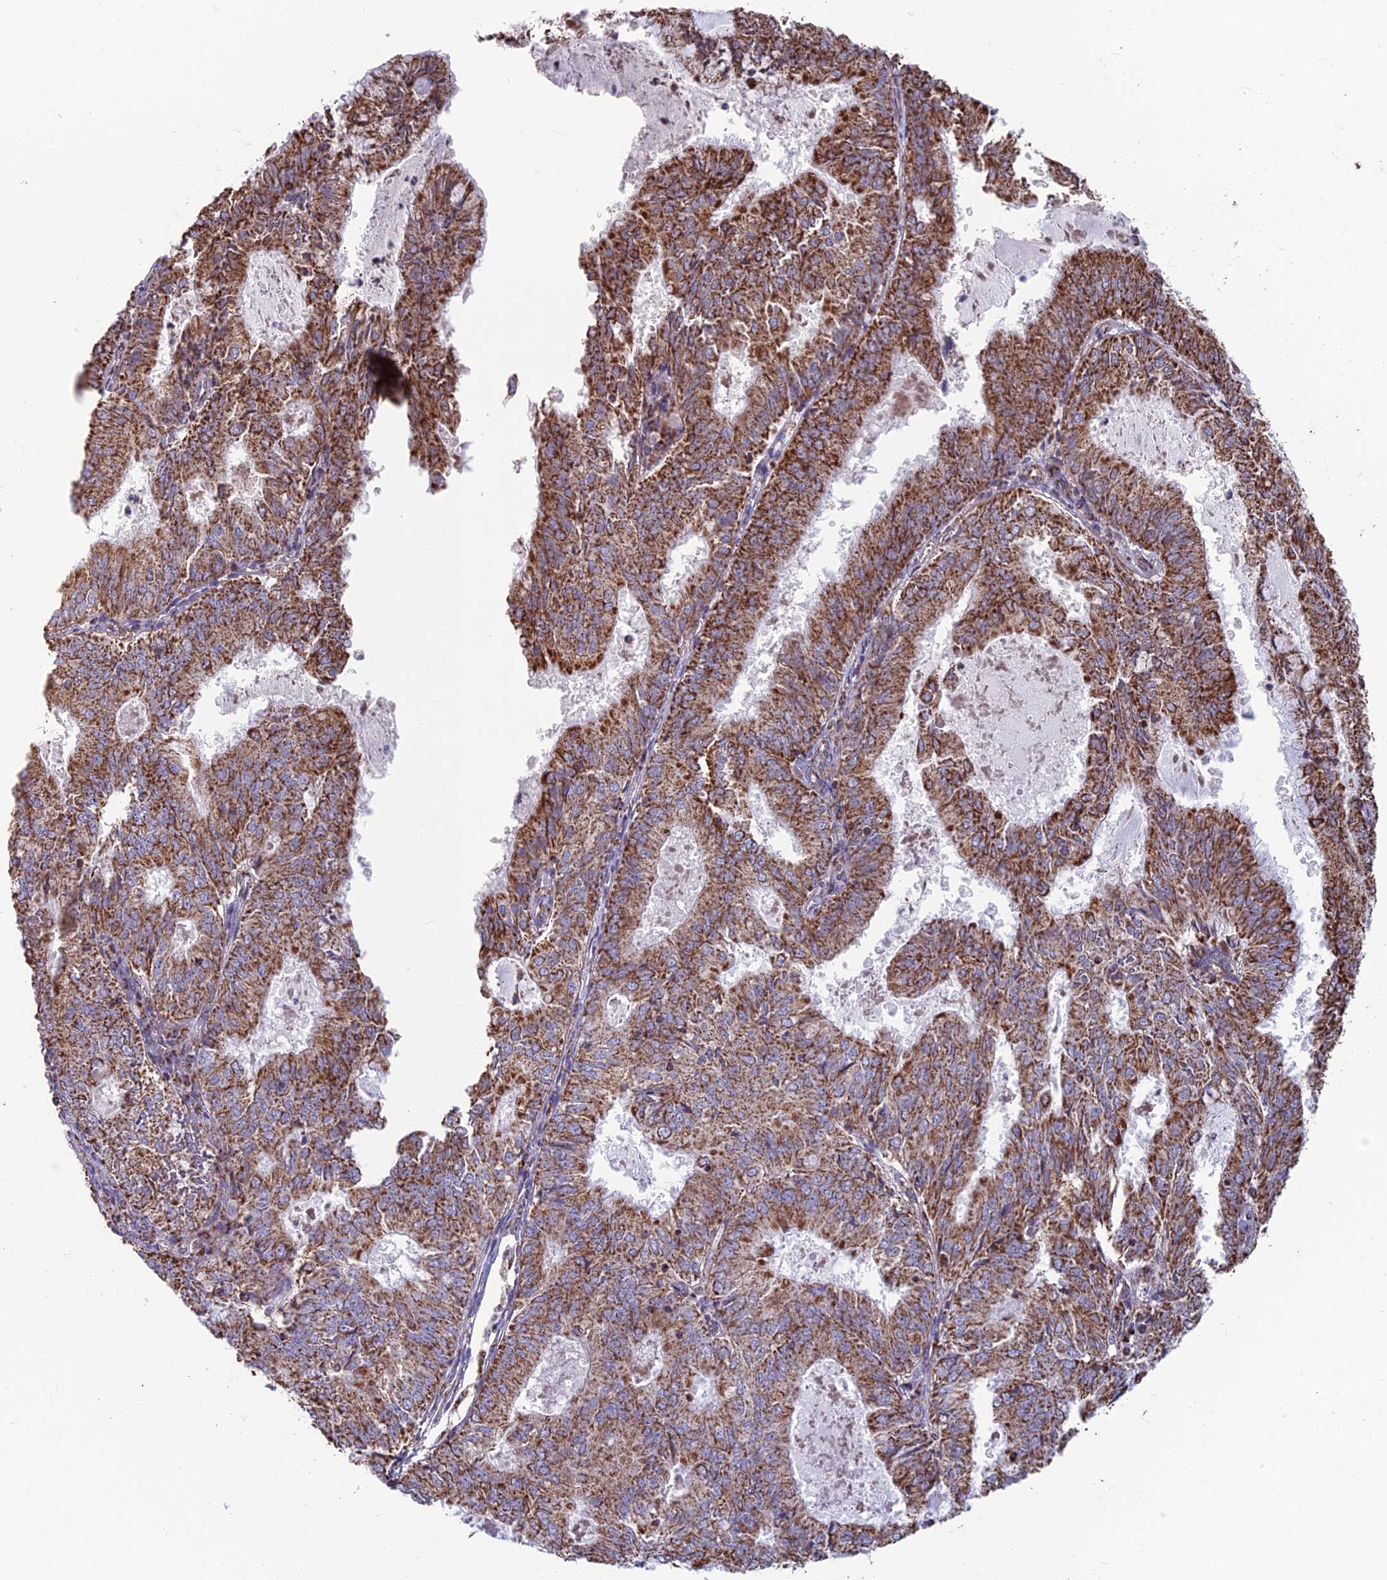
{"staining": {"intensity": "moderate", "quantity": ">75%", "location": "cytoplasmic/membranous"}, "tissue": "endometrial cancer", "cell_type": "Tumor cells", "image_type": "cancer", "snomed": [{"axis": "morphology", "description": "Adenocarcinoma, NOS"}, {"axis": "topography", "description": "Endometrium"}], "caption": "Immunohistochemical staining of human adenocarcinoma (endometrial) exhibits medium levels of moderate cytoplasmic/membranous staining in approximately >75% of tumor cells.", "gene": "CS", "patient": {"sex": "female", "age": 57}}